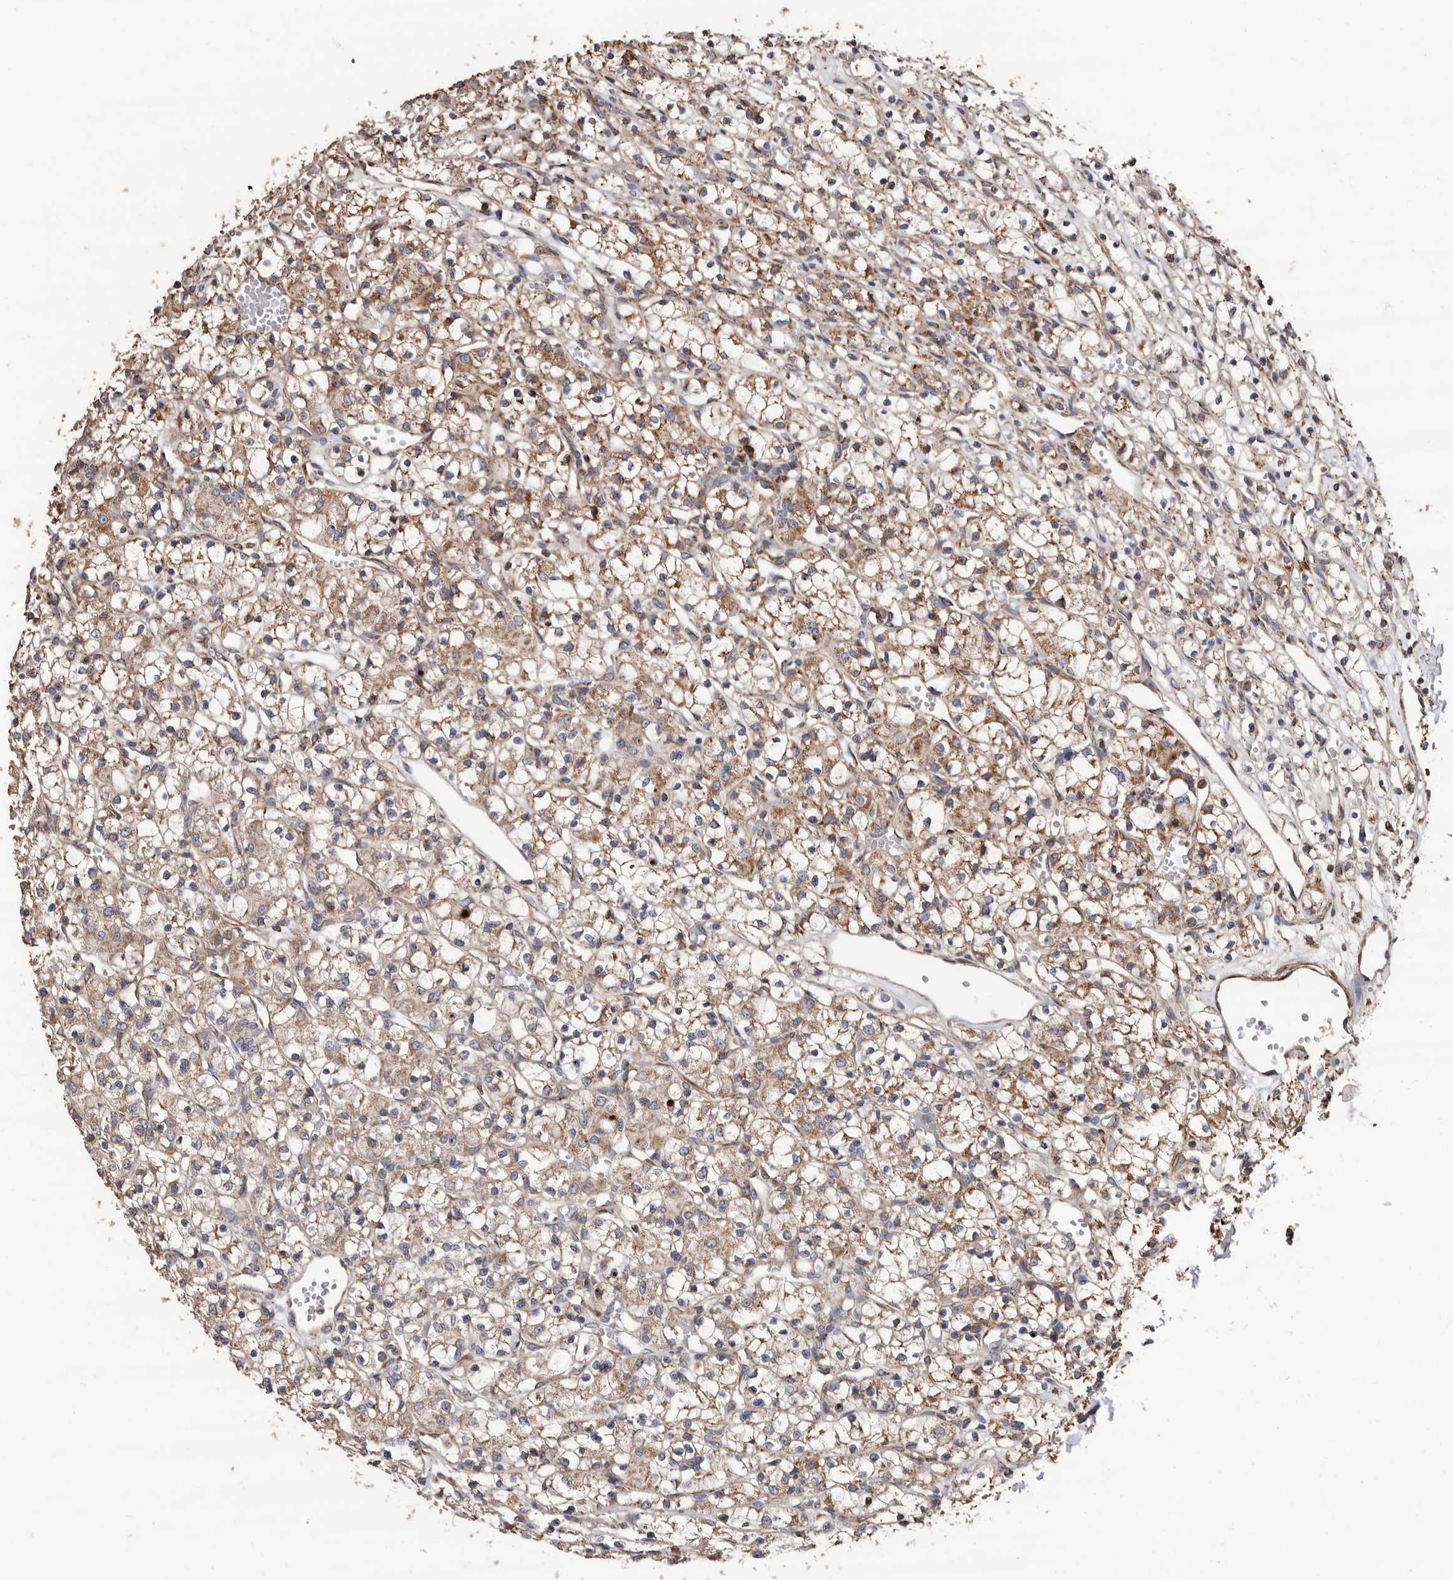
{"staining": {"intensity": "moderate", "quantity": ">75%", "location": "cytoplasmic/membranous"}, "tissue": "renal cancer", "cell_type": "Tumor cells", "image_type": "cancer", "snomed": [{"axis": "morphology", "description": "Adenocarcinoma, NOS"}, {"axis": "topography", "description": "Kidney"}], "caption": "Human renal cancer stained with a brown dye reveals moderate cytoplasmic/membranous positive staining in approximately >75% of tumor cells.", "gene": "OSGIN2", "patient": {"sex": "female", "age": 59}}